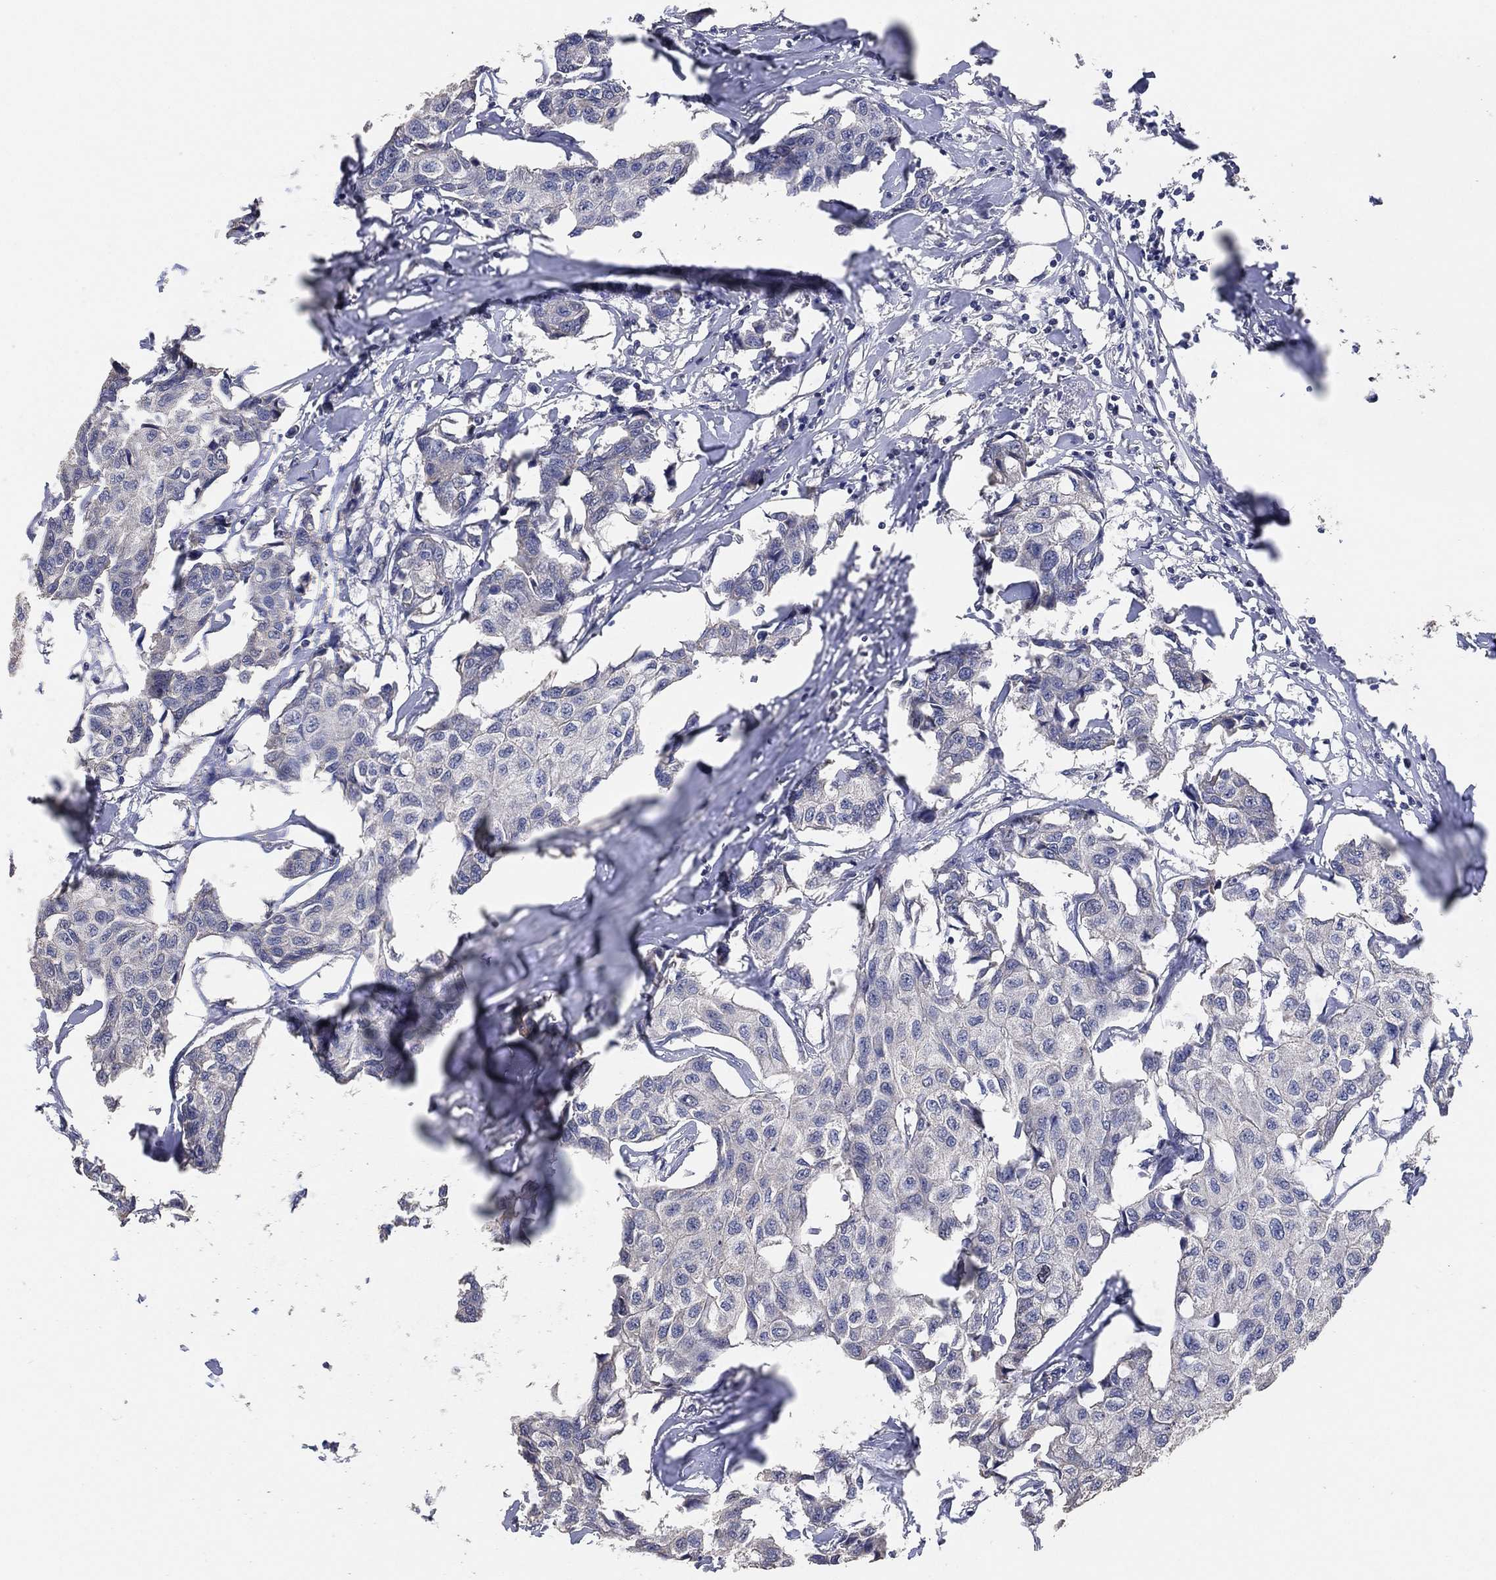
{"staining": {"intensity": "negative", "quantity": "none", "location": "none"}, "tissue": "breast cancer", "cell_type": "Tumor cells", "image_type": "cancer", "snomed": [{"axis": "morphology", "description": "Duct carcinoma"}, {"axis": "topography", "description": "Breast"}], "caption": "IHC photomicrograph of breast cancer (invasive ductal carcinoma) stained for a protein (brown), which shows no staining in tumor cells.", "gene": "KLK5", "patient": {"sex": "female", "age": 80}}